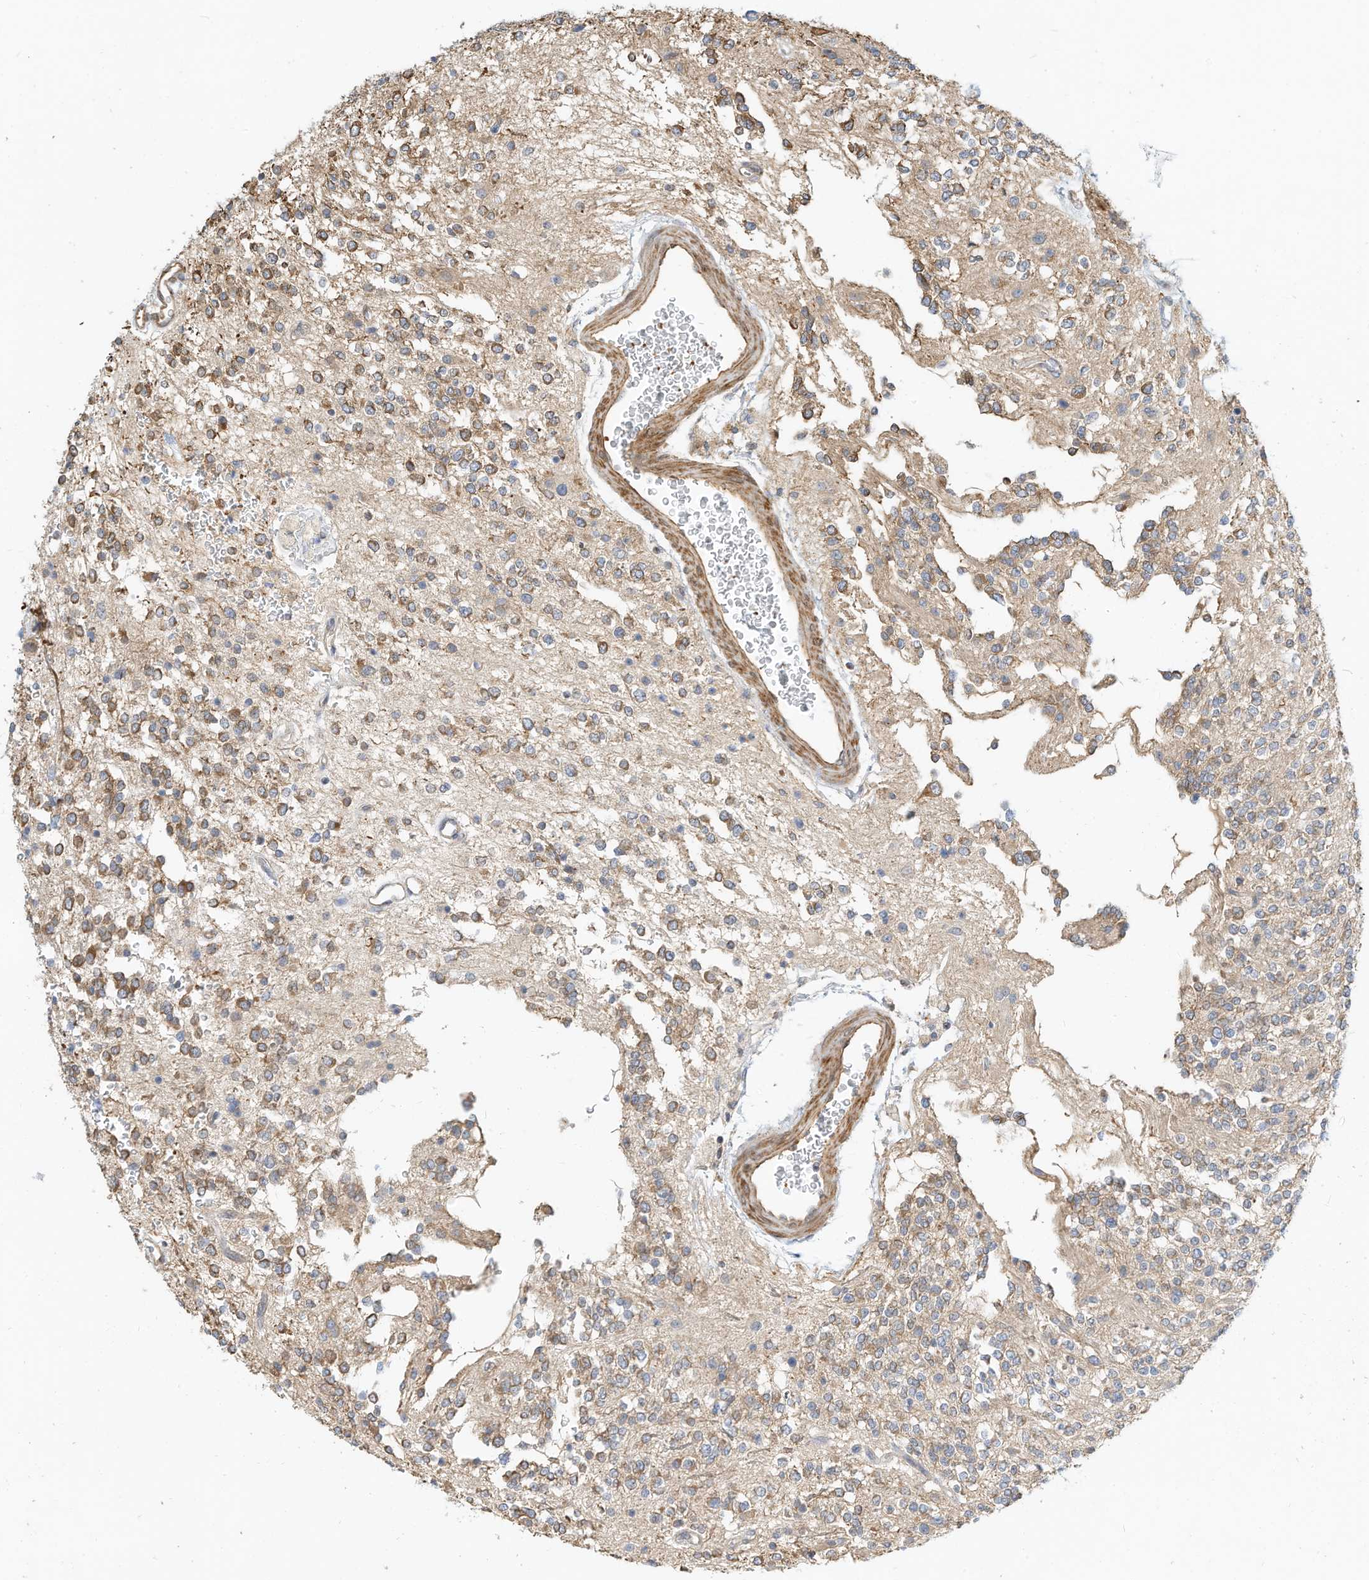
{"staining": {"intensity": "moderate", "quantity": "25%-75%", "location": "cytoplasmic/membranous"}, "tissue": "glioma", "cell_type": "Tumor cells", "image_type": "cancer", "snomed": [{"axis": "morphology", "description": "Glioma, malignant, High grade"}, {"axis": "topography", "description": "Brain"}], "caption": "Protein expression analysis of human malignant glioma (high-grade) reveals moderate cytoplasmic/membranous staining in approximately 25%-75% of tumor cells.", "gene": "OFD1", "patient": {"sex": "male", "age": 34}}